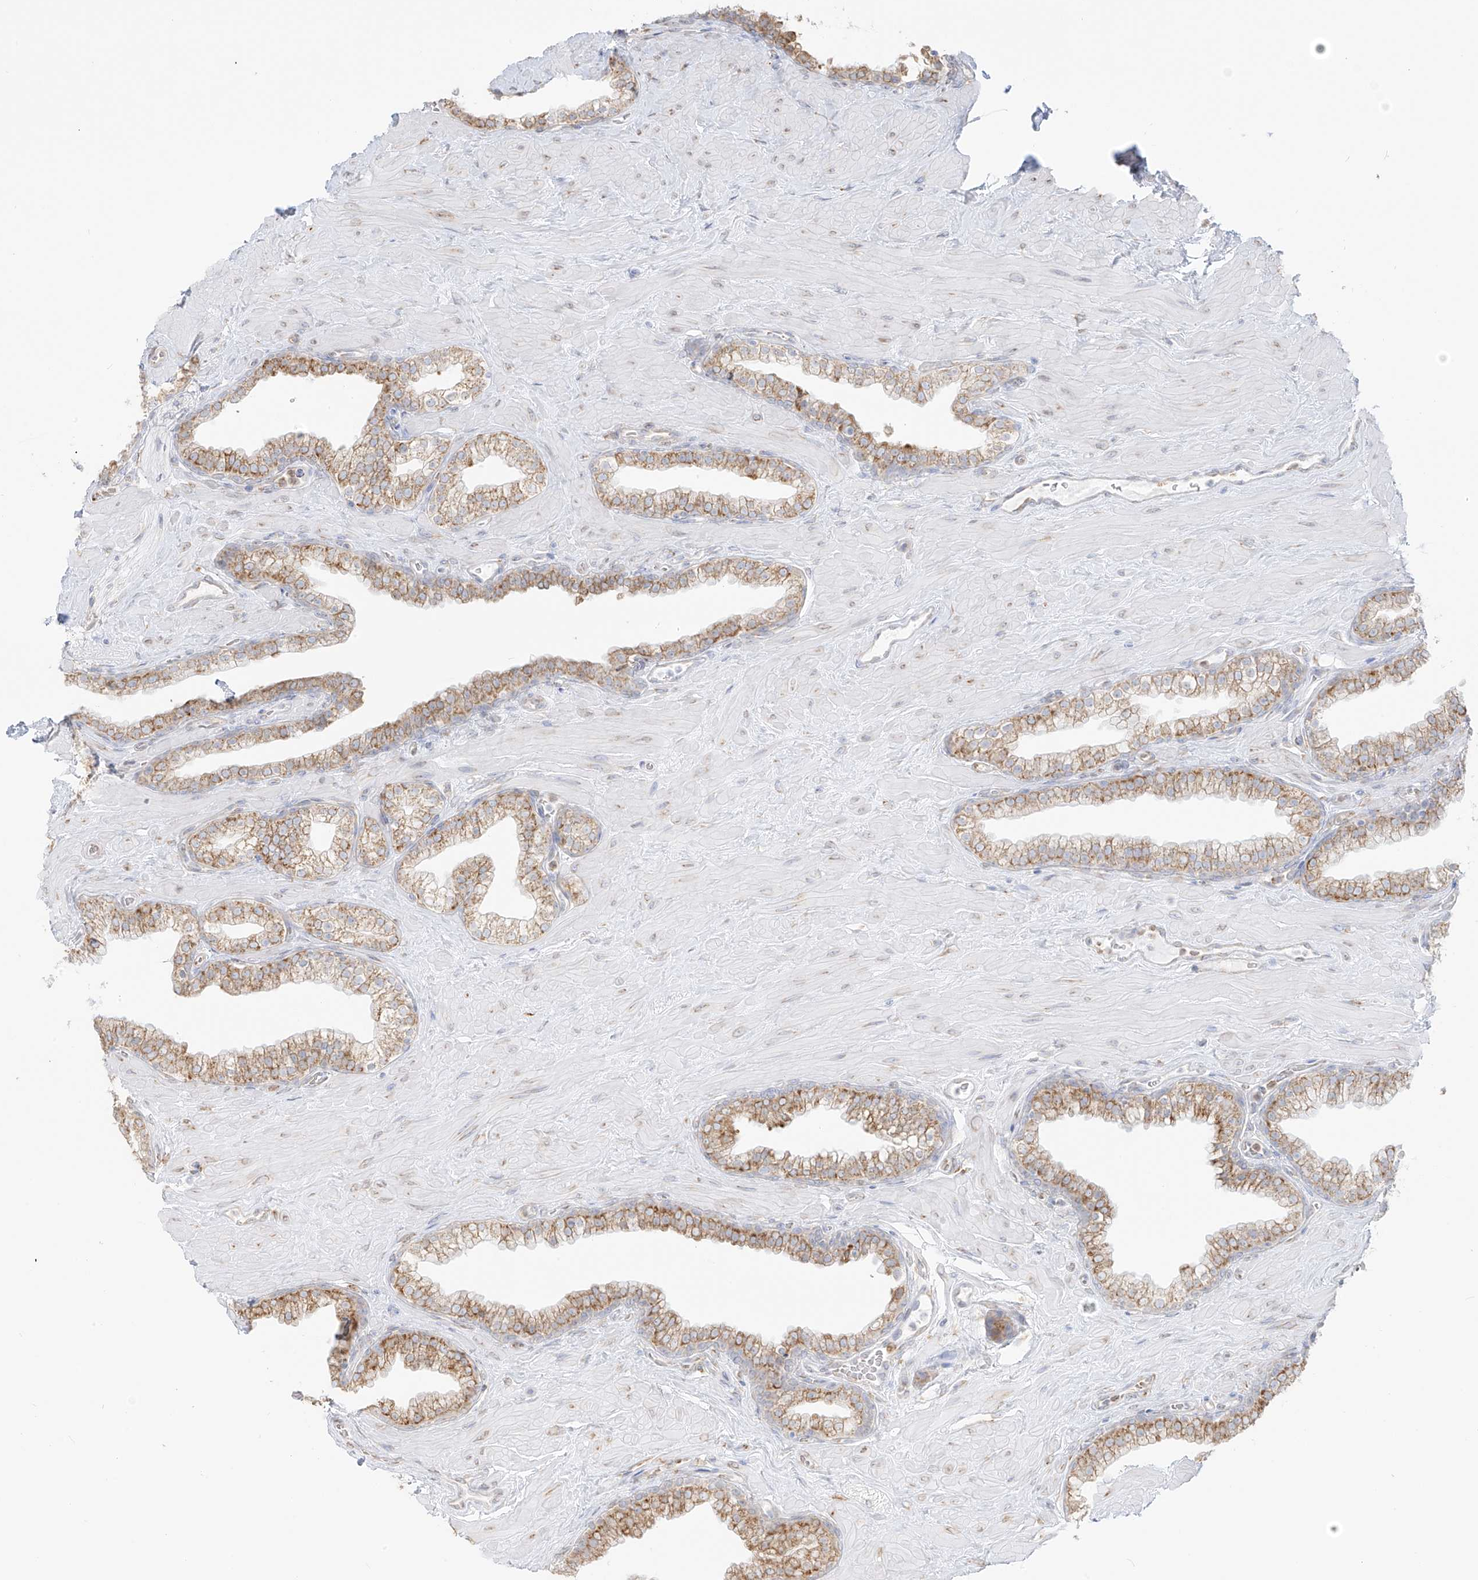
{"staining": {"intensity": "moderate", "quantity": ">75%", "location": "cytoplasmic/membranous"}, "tissue": "prostate", "cell_type": "Glandular cells", "image_type": "normal", "snomed": [{"axis": "morphology", "description": "Normal tissue, NOS"}, {"axis": "morphology", "description": "Urothelial carcinoma, Low grade"}, {"axis": "topography", "description": "Urinary bladder"}, {"axis": "topography", "description": "Prostate"}], "caption": "Immunohistochemical staining of normal human prostate reveals >75% levels of moderate cytoplasmic/membranous protein staining in approximately >75% of glandular cells.", "gene": "LRRC59", "patient": {"sex": "male", "age": 60}}